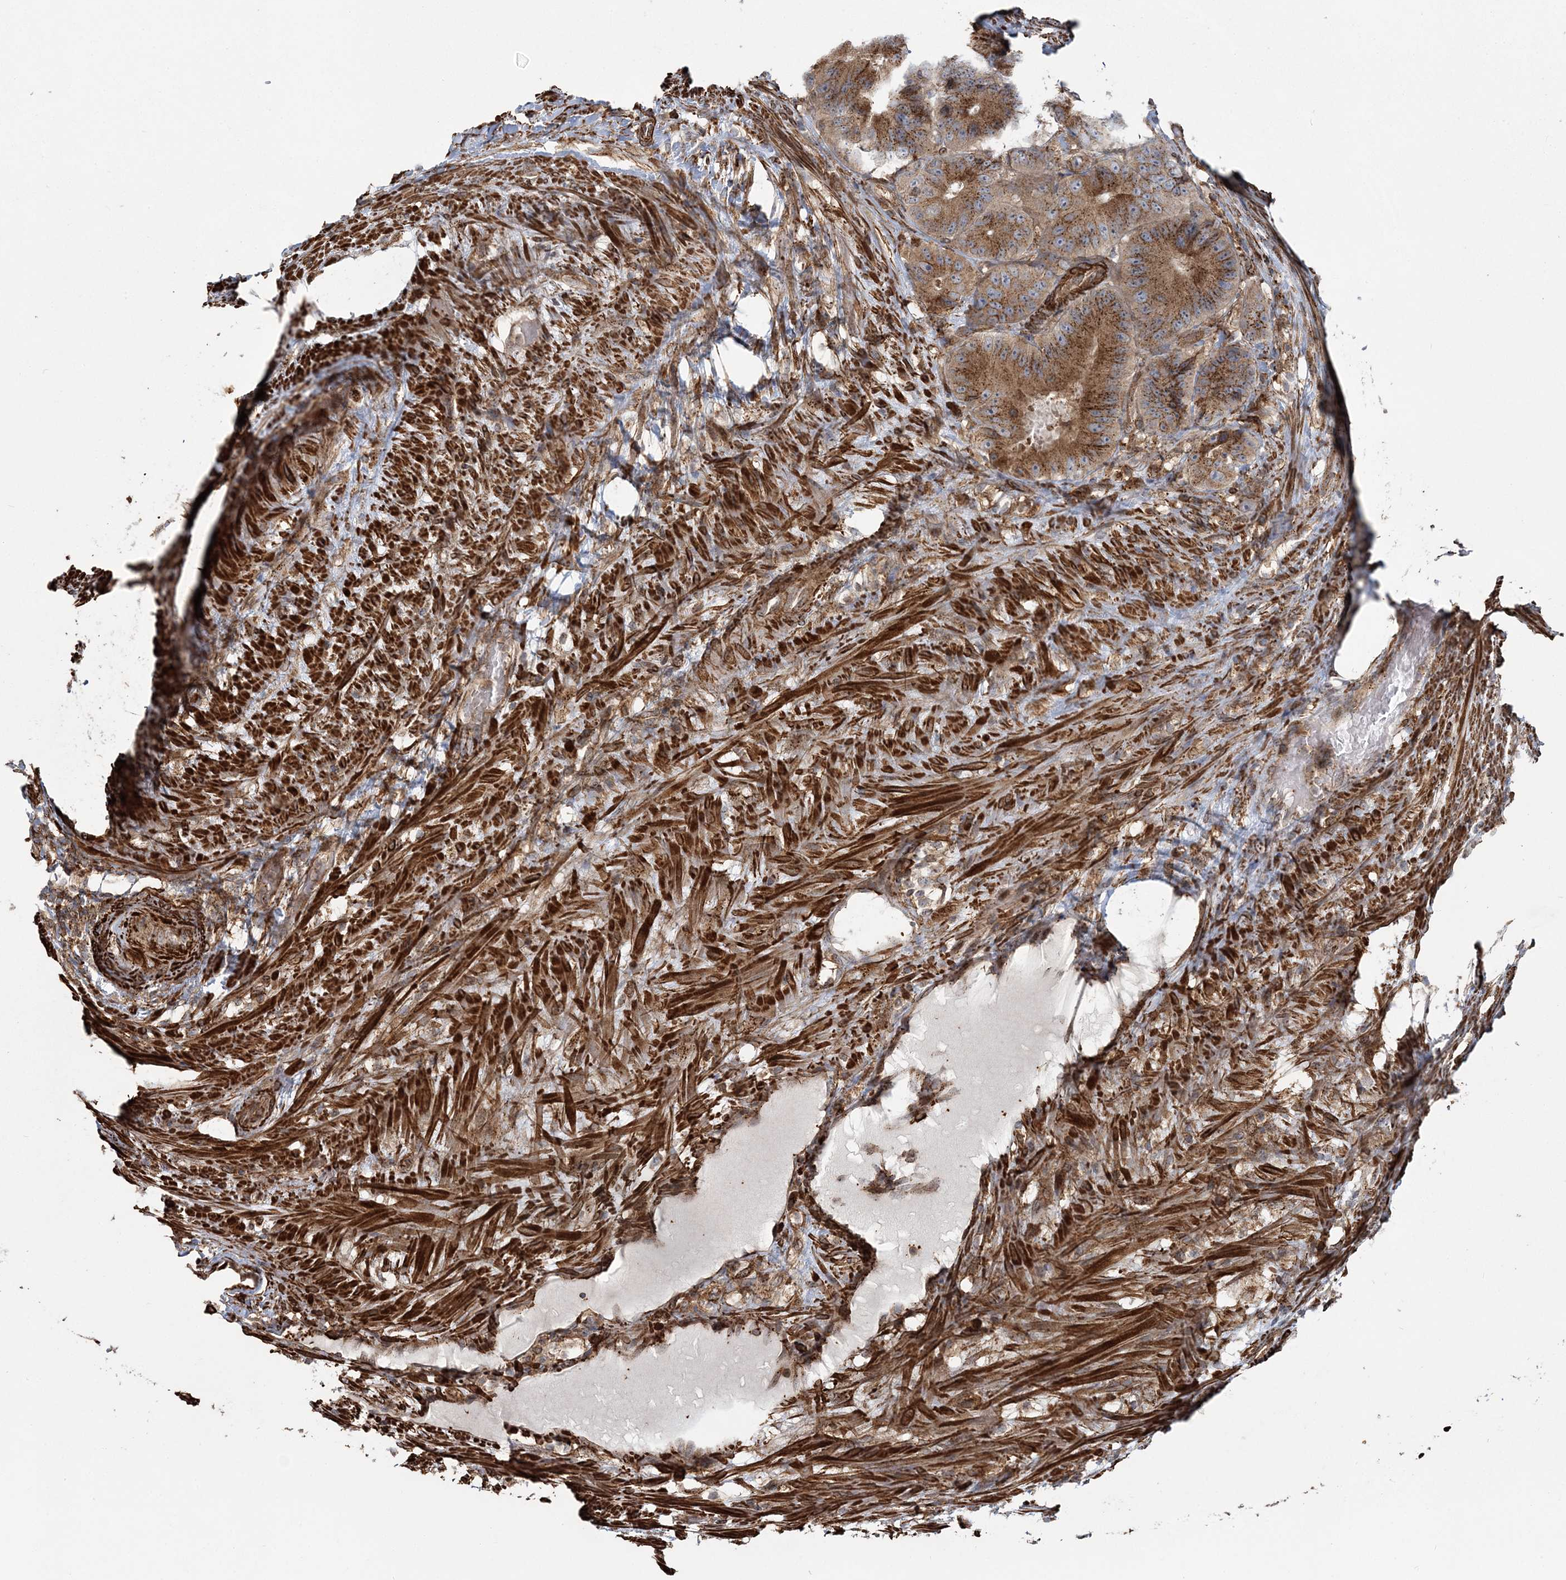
{"staining": {"intensity": "strong", "quantity": ">75%", "location": "cytoplasmic/membranous"}, "tissue": "colorectal cancer", "cell_type": "Tumor cells", "image_type": "cancer", "snomed": [{"axis": "morphology", "description": "Adenocarcinoma, NOS"}, {"axis": "topography", "description": "Colon"}], "caption": "Tumor cells reveal high levels of strong cytoplasmic/membranous staining in approximately >75% of cells in colorectal adenocarcinoma. The staining is performed using DAB (3,3'-diaminobenzidine) brown chromogen to label protein expression. The nuclei are counter-stained blue using hematoxylin.", "gene": "TRAF3IP2", "patient": {"sex": "male", "age": 83}}